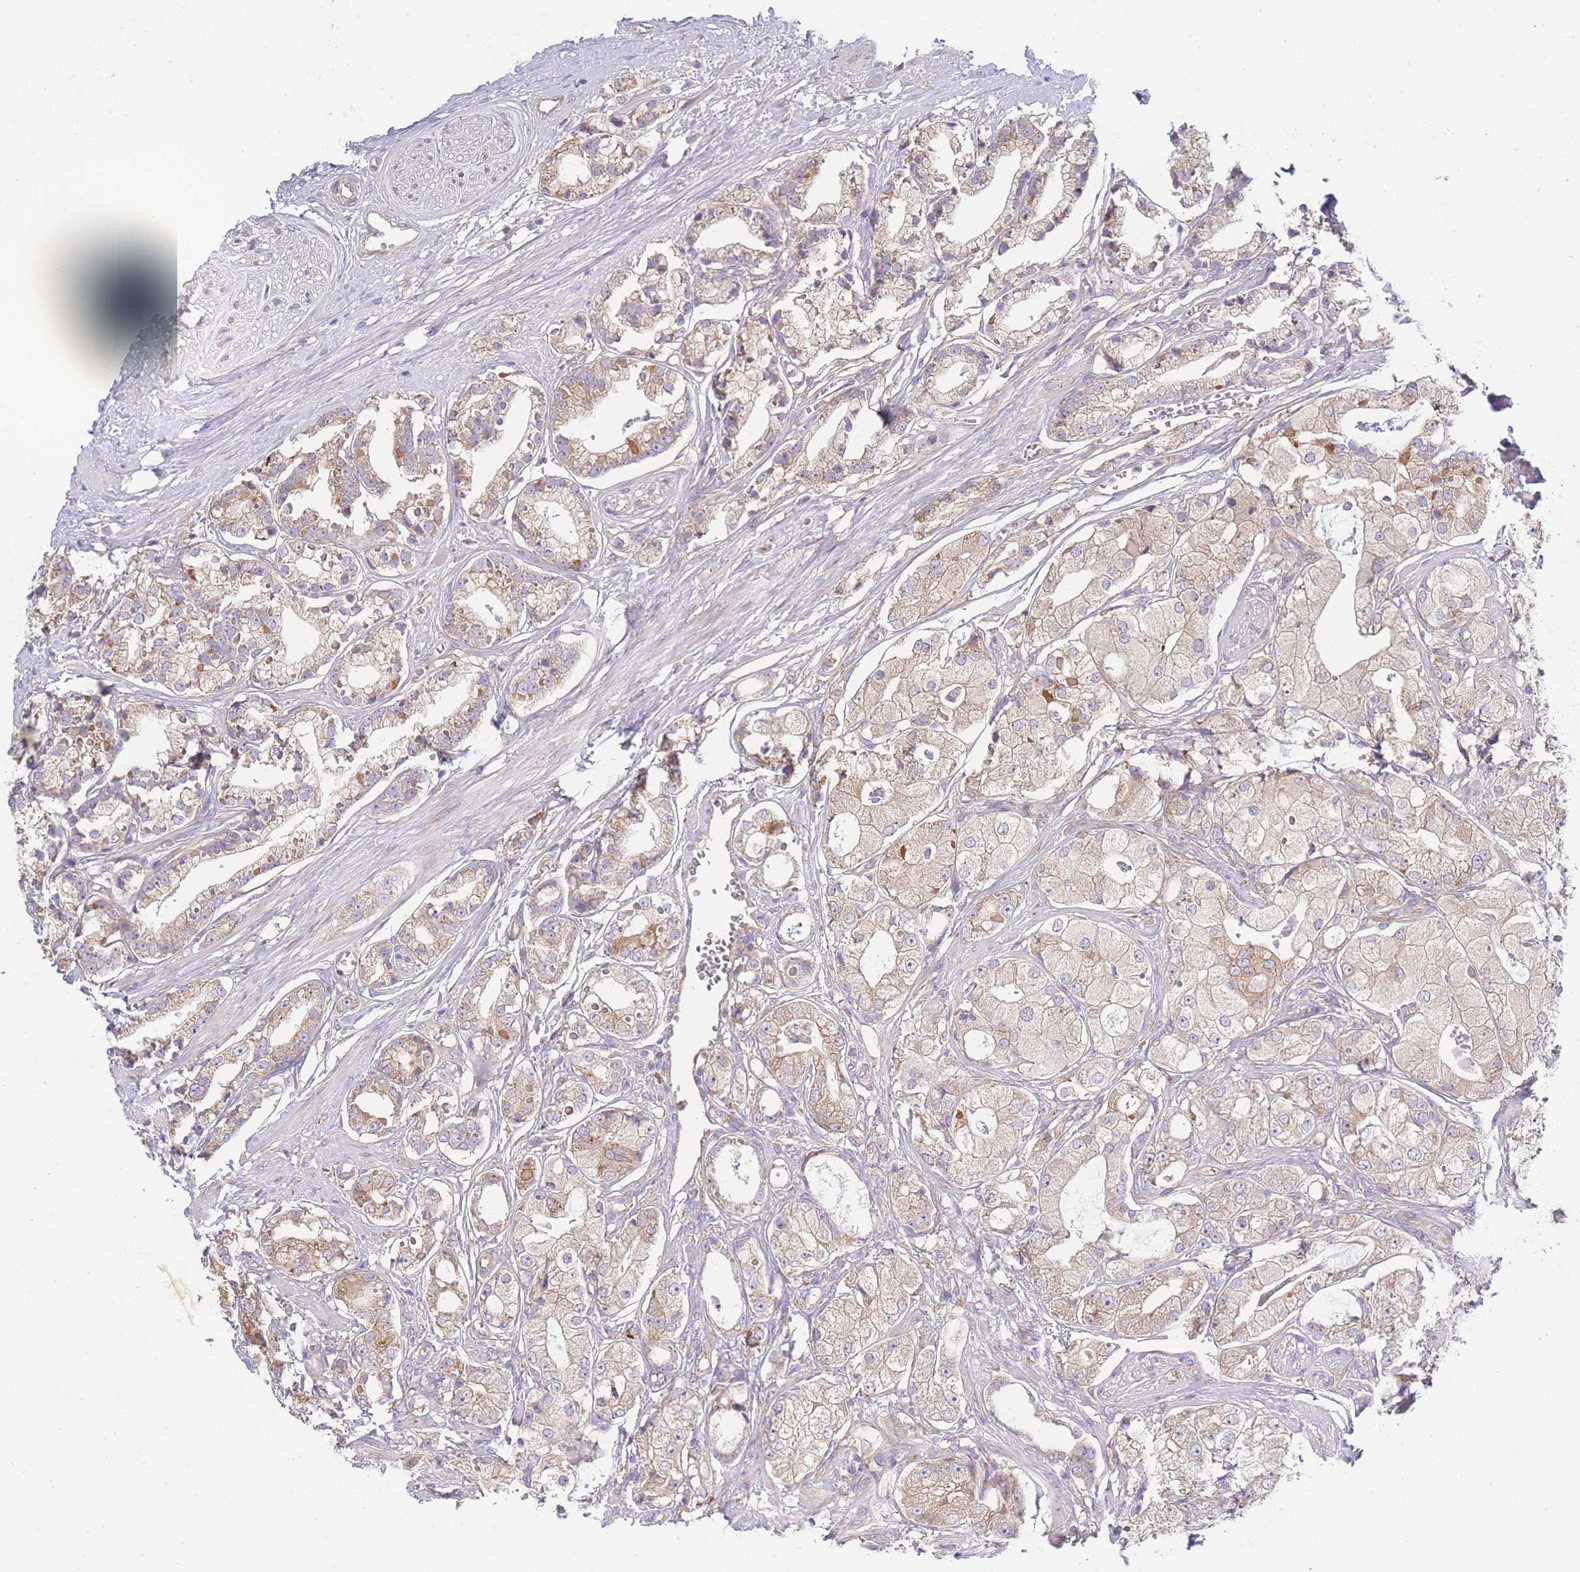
{"staining": {"intensity": "moderate", "quantity": "<25%", "location": "cytoplasmic/membranous"}, "tissue": "prostate cancer", "cell_type": "Tumor cells", "image_type": "cancer", "snomed": [{"axis": "morphology", "description": "Adenocarcinoma, High grade"}, {"axis": "topography", "description": "Prostate"}], "caption": "Immunohistochemical staining of high-grade adenocarcinoma (prostate) demonstrates moderate cytoplasmic/membranous protein positivity in about <25% of tumor cells.", "gene": "BEX1", "patient": {"sex": "male", "age": 71}}